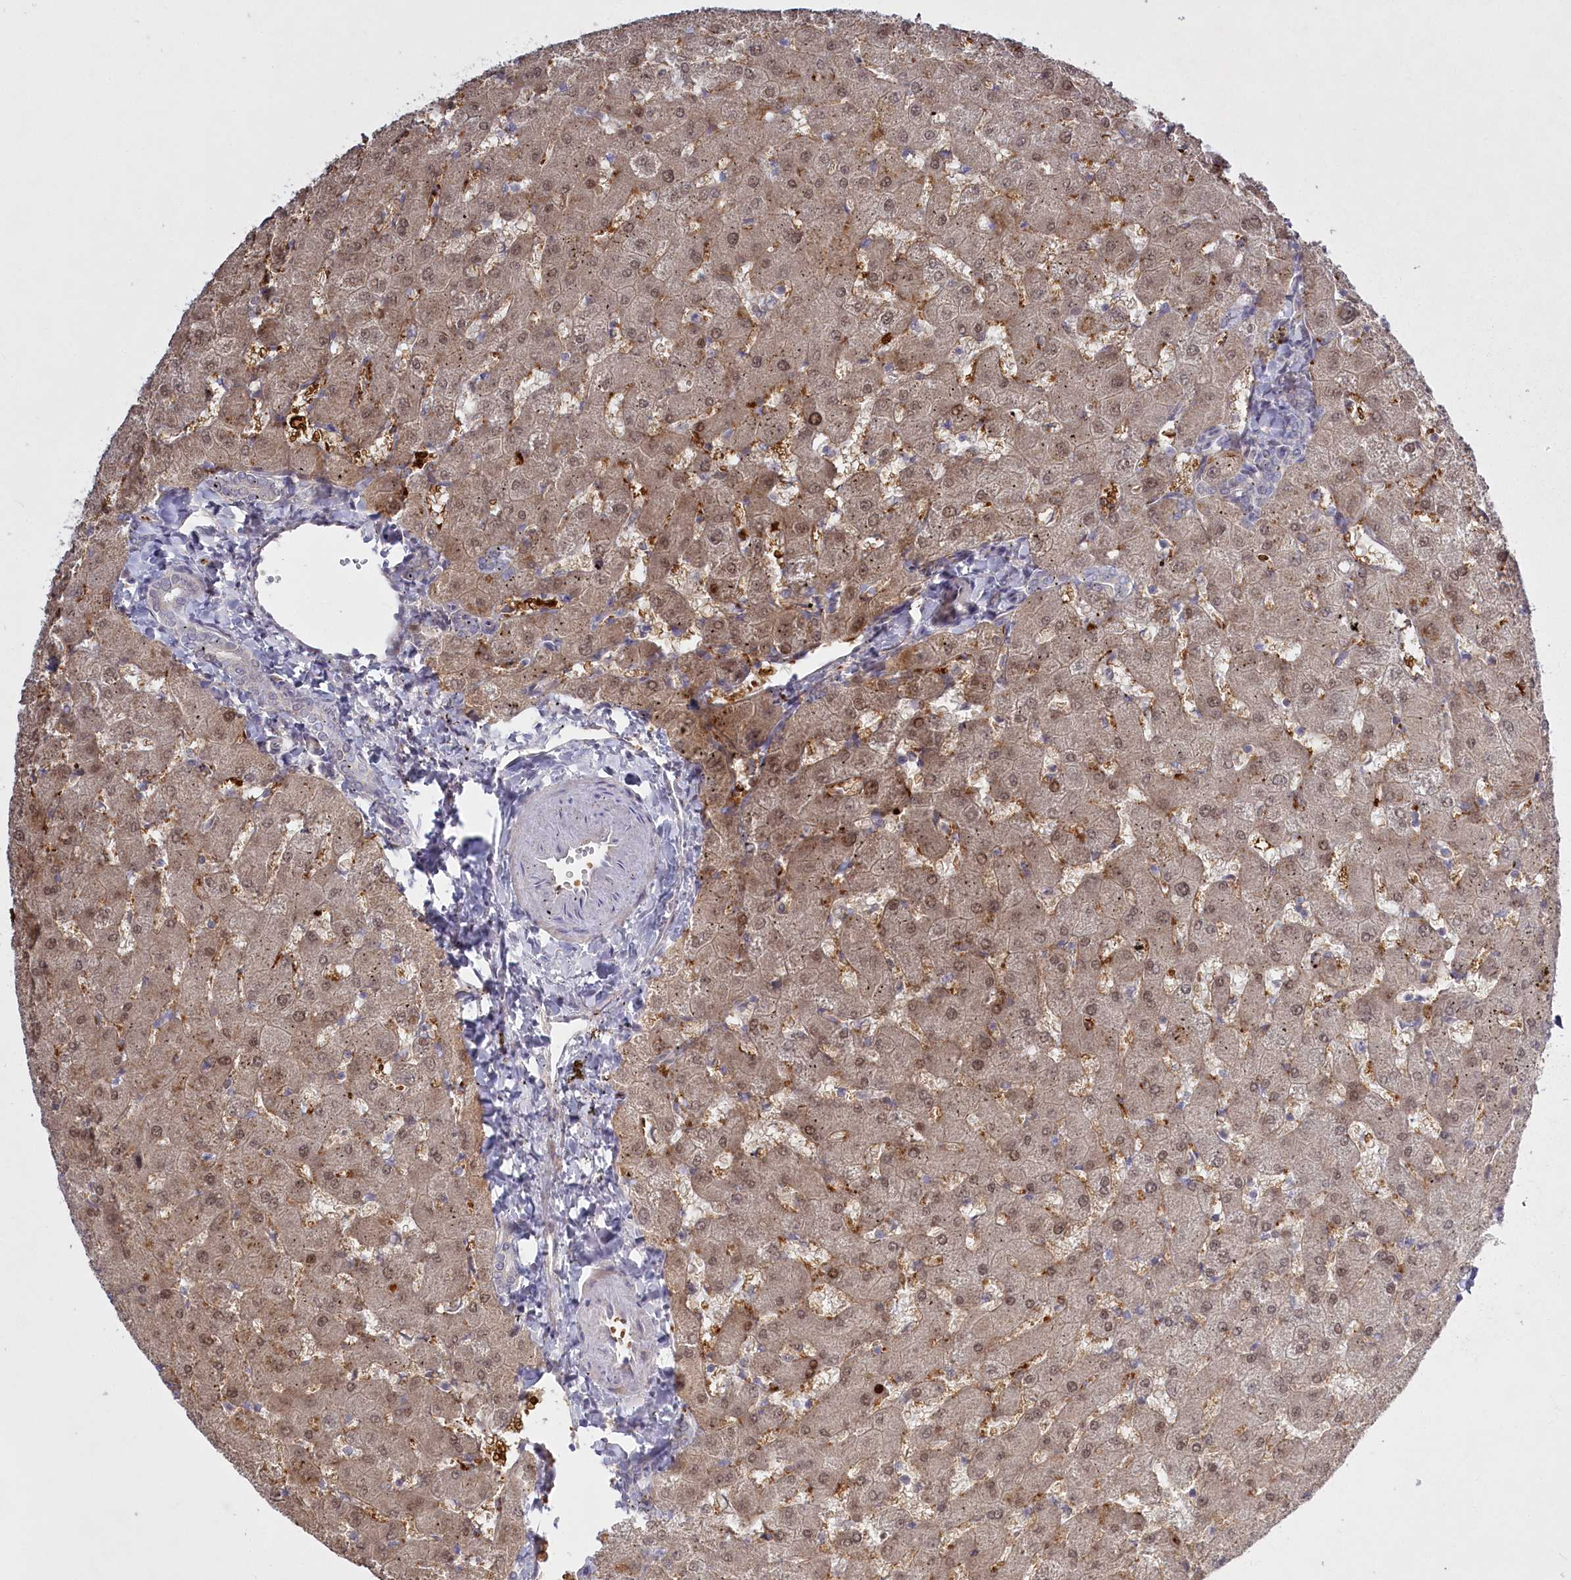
{"staining": {"intensity": "negative", "quantity": "none", "location": "none"}, "tissue": "liver", "cell_type": "Cholangiocytes", "image_type": "normal", "snomed": [{"axis": "morphology", "description": "Normal tissue, NOS"}, {"axis": "topography", "description": "Liver"}], "caption": "Immunohistochemistry (IHC) image of benign liver stained for a protein (brown), which displays no positivity in cholangiocytes.", "gene": "ABITRAM", "patient": {"sex": "female", "age": 63}}